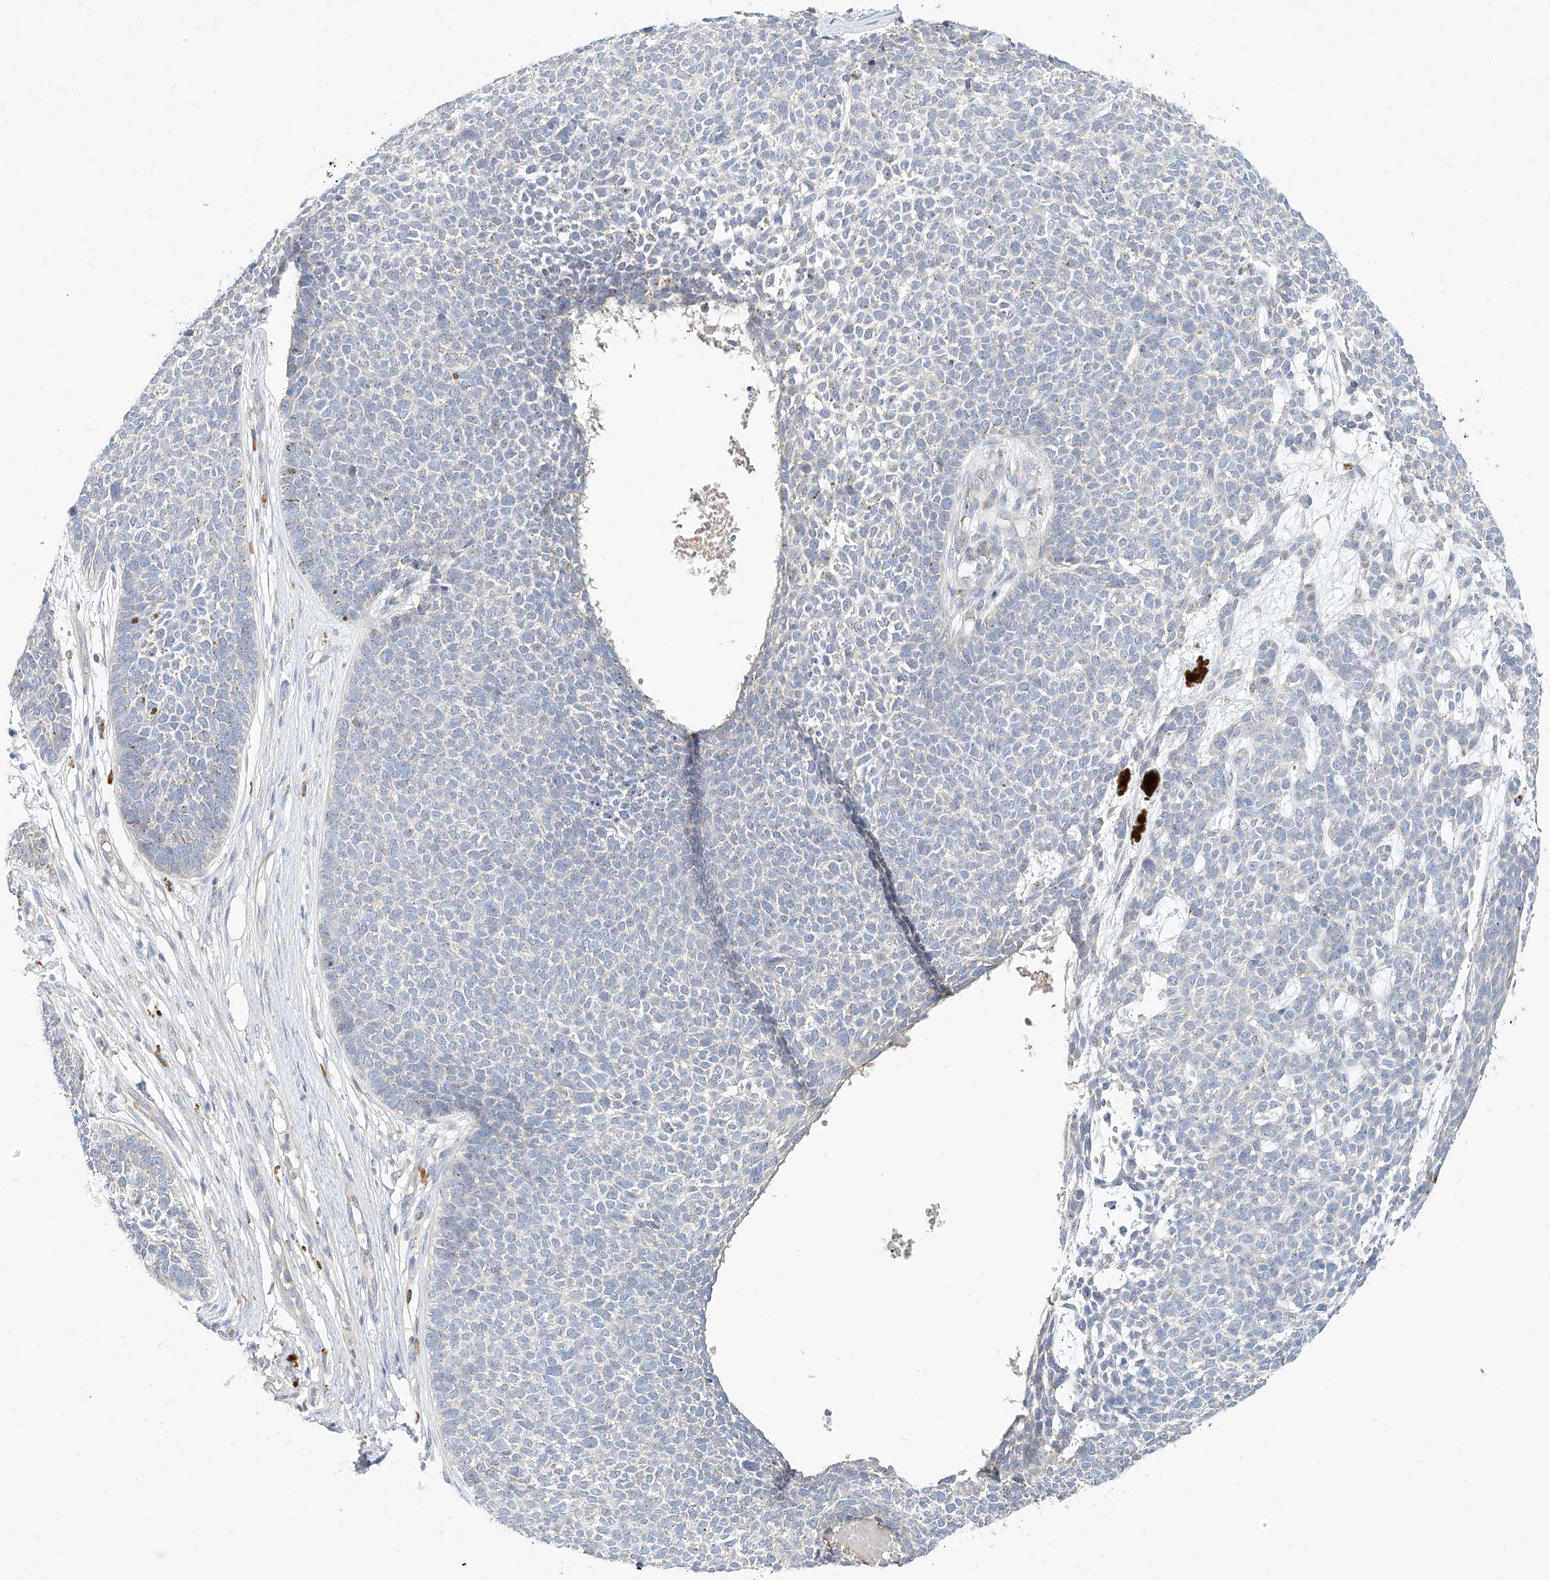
{"staining": {"intensity": "negative", "quantity": "none", "location": "none"}, "tissue": "skin cancer", "cell_type": "Tumor cells", "image_type": "cancer", "snomed": [{"axis": "morphology", "description": "Basal cell carcinoma"}, {"axis": "topography", "description": "Skin"}], "caption": "Immunohistochemical staining of human skin basal cell carcinoma shows no significant positivity in tumor cells. (Brightfield microscopy of DAB immunohistochemistry at high magnification).", "gene": "SYTL3", "patient": {"sex": "female", "age": 84}}